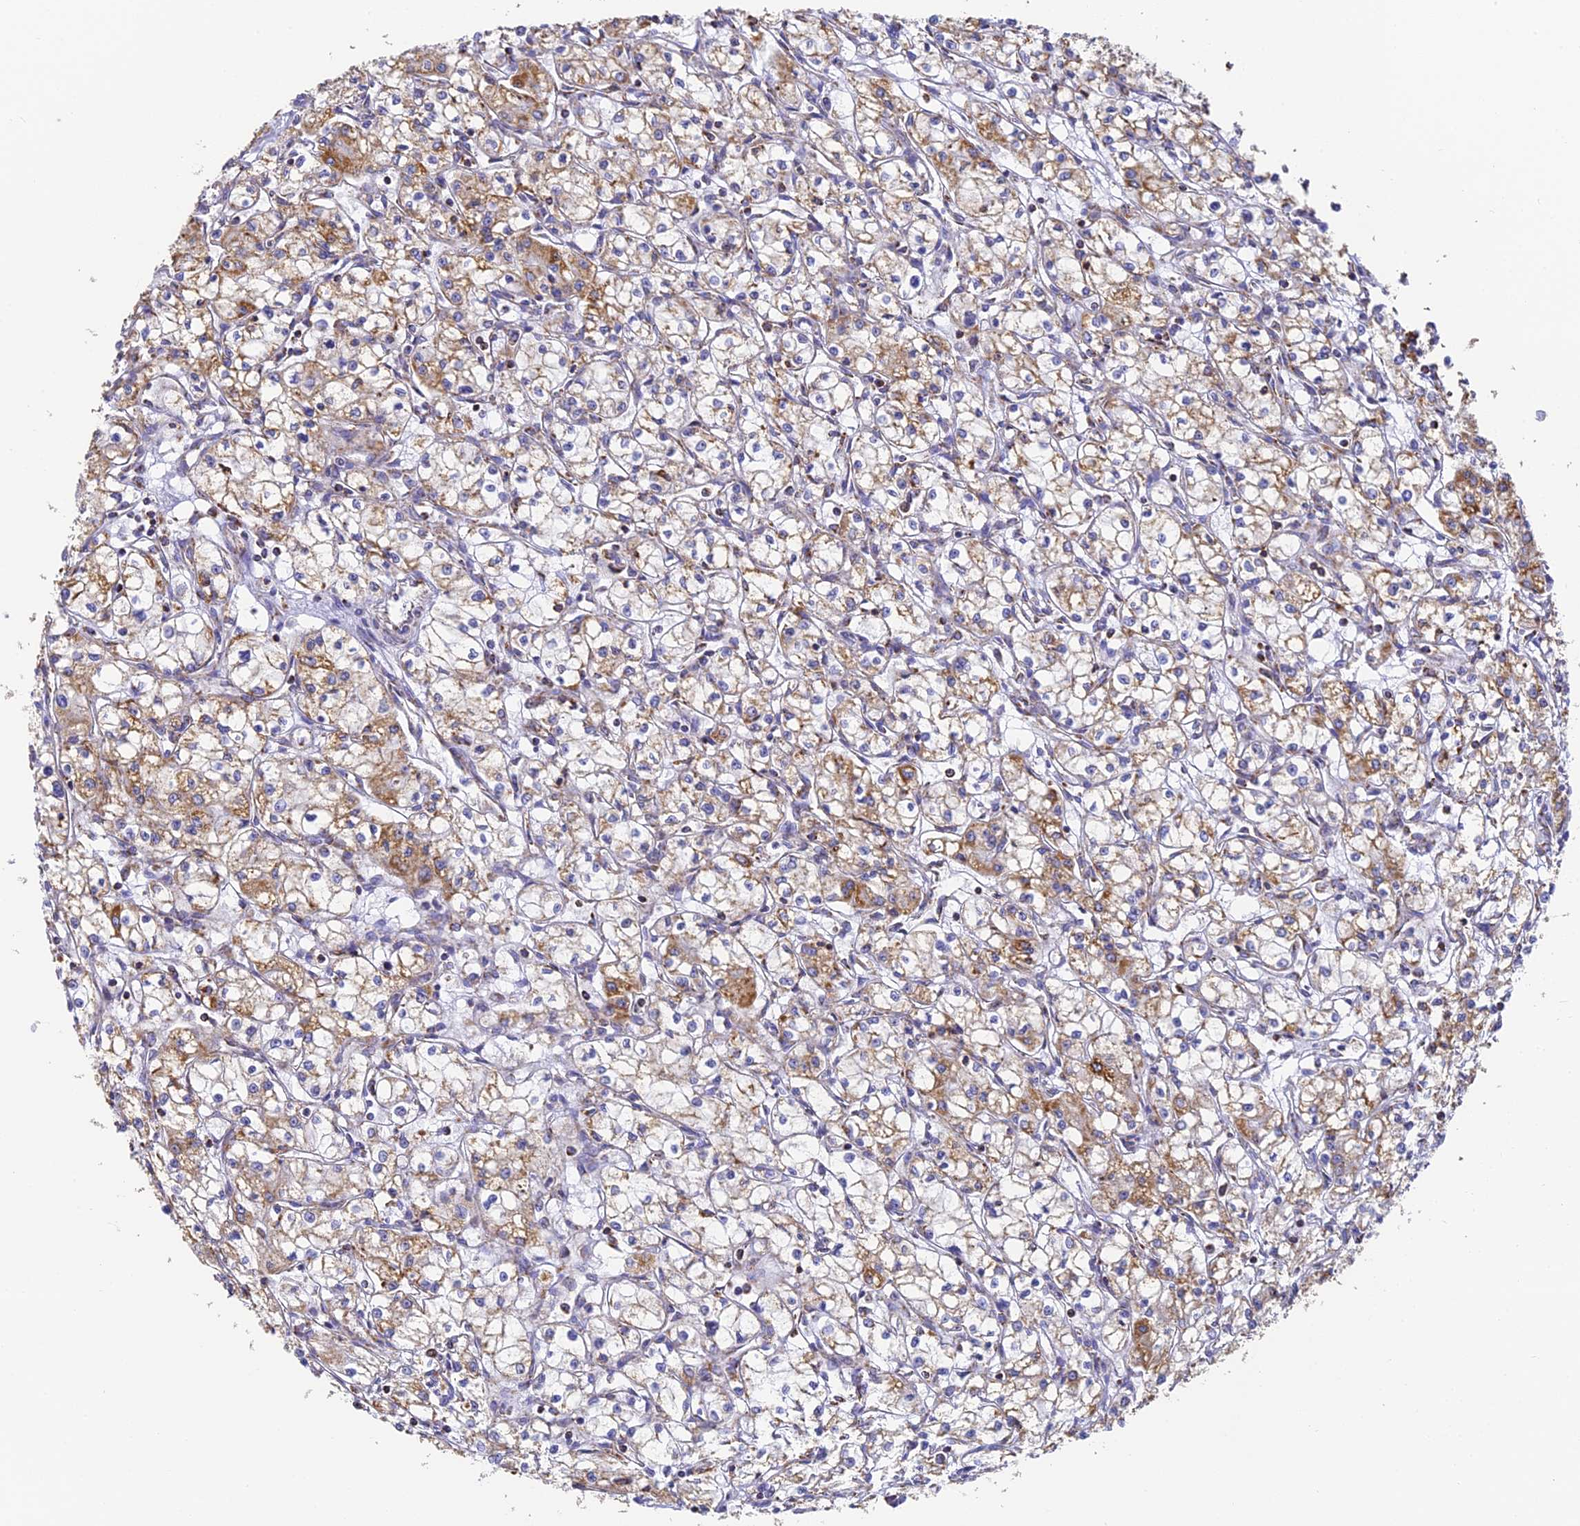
{"staining": {"intensity": "moderate", "quantity": "25%-75%", "location": "cytoplasmic/membranous"}, "tissue": "renal cancer", "cell_type": "Tumor cells", "image_type": "cancer", "snomed": [{"axis": "morphology", "description": "Adenocarcinoma, NOS"}, {"axis": "topography", "description": "Kidney"}], "caption": "Immunohistochemistry (IHC) (DAB) staining of renal adenocarcinoma exhibits moderate cytoplasmic/membranous protein staining in about 25%-75% of tumor cells. (Brightfield microscopy of DAB IHC at high magnification).", "gene": "COX6C", "patient": {"sex": "male", "age": 59}}